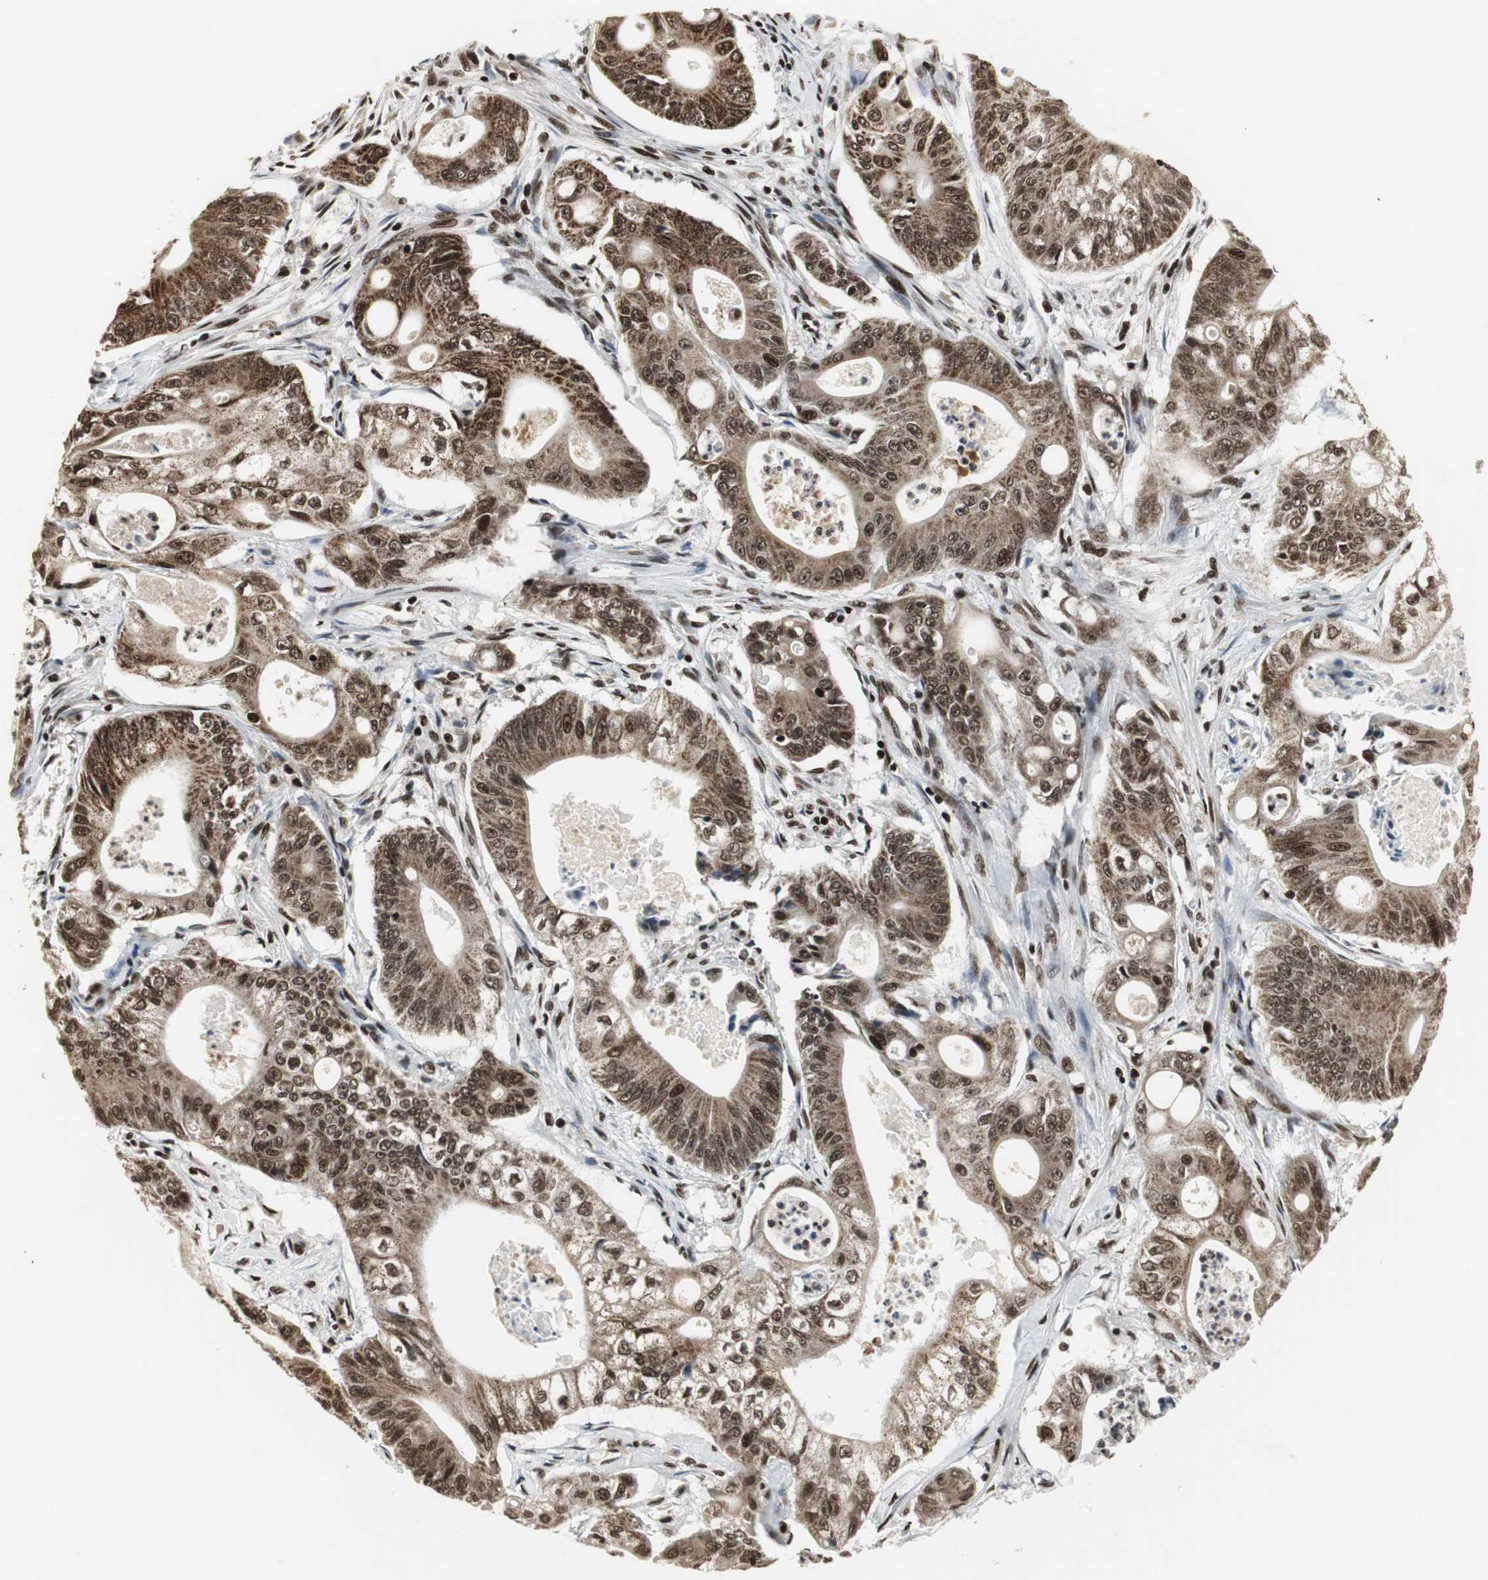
{"staining": {"intensity": "strong", "quantity": ">75%", "location": "cytoplasmic/membranous,nuclear"}, "tissue": "pancreatic cancer", "cell_type": "Tumor cells", "image_type": "cancer", "snomed": [{"axis": "morphology", "description": "Normal tissue, NOS"}, {"axis": "topography", "description": "Lymph node"}], "caption": "Immunohistochemistry (IHC) micrograph of pancreatic cancer stained for a protein (brown), which shows high levels of strong cytoplasmic/membranous and nuclear expression in approximately >75% of tumor cells.", "gene": "PARN", "patient": {"sex": "male", "age": 62}}